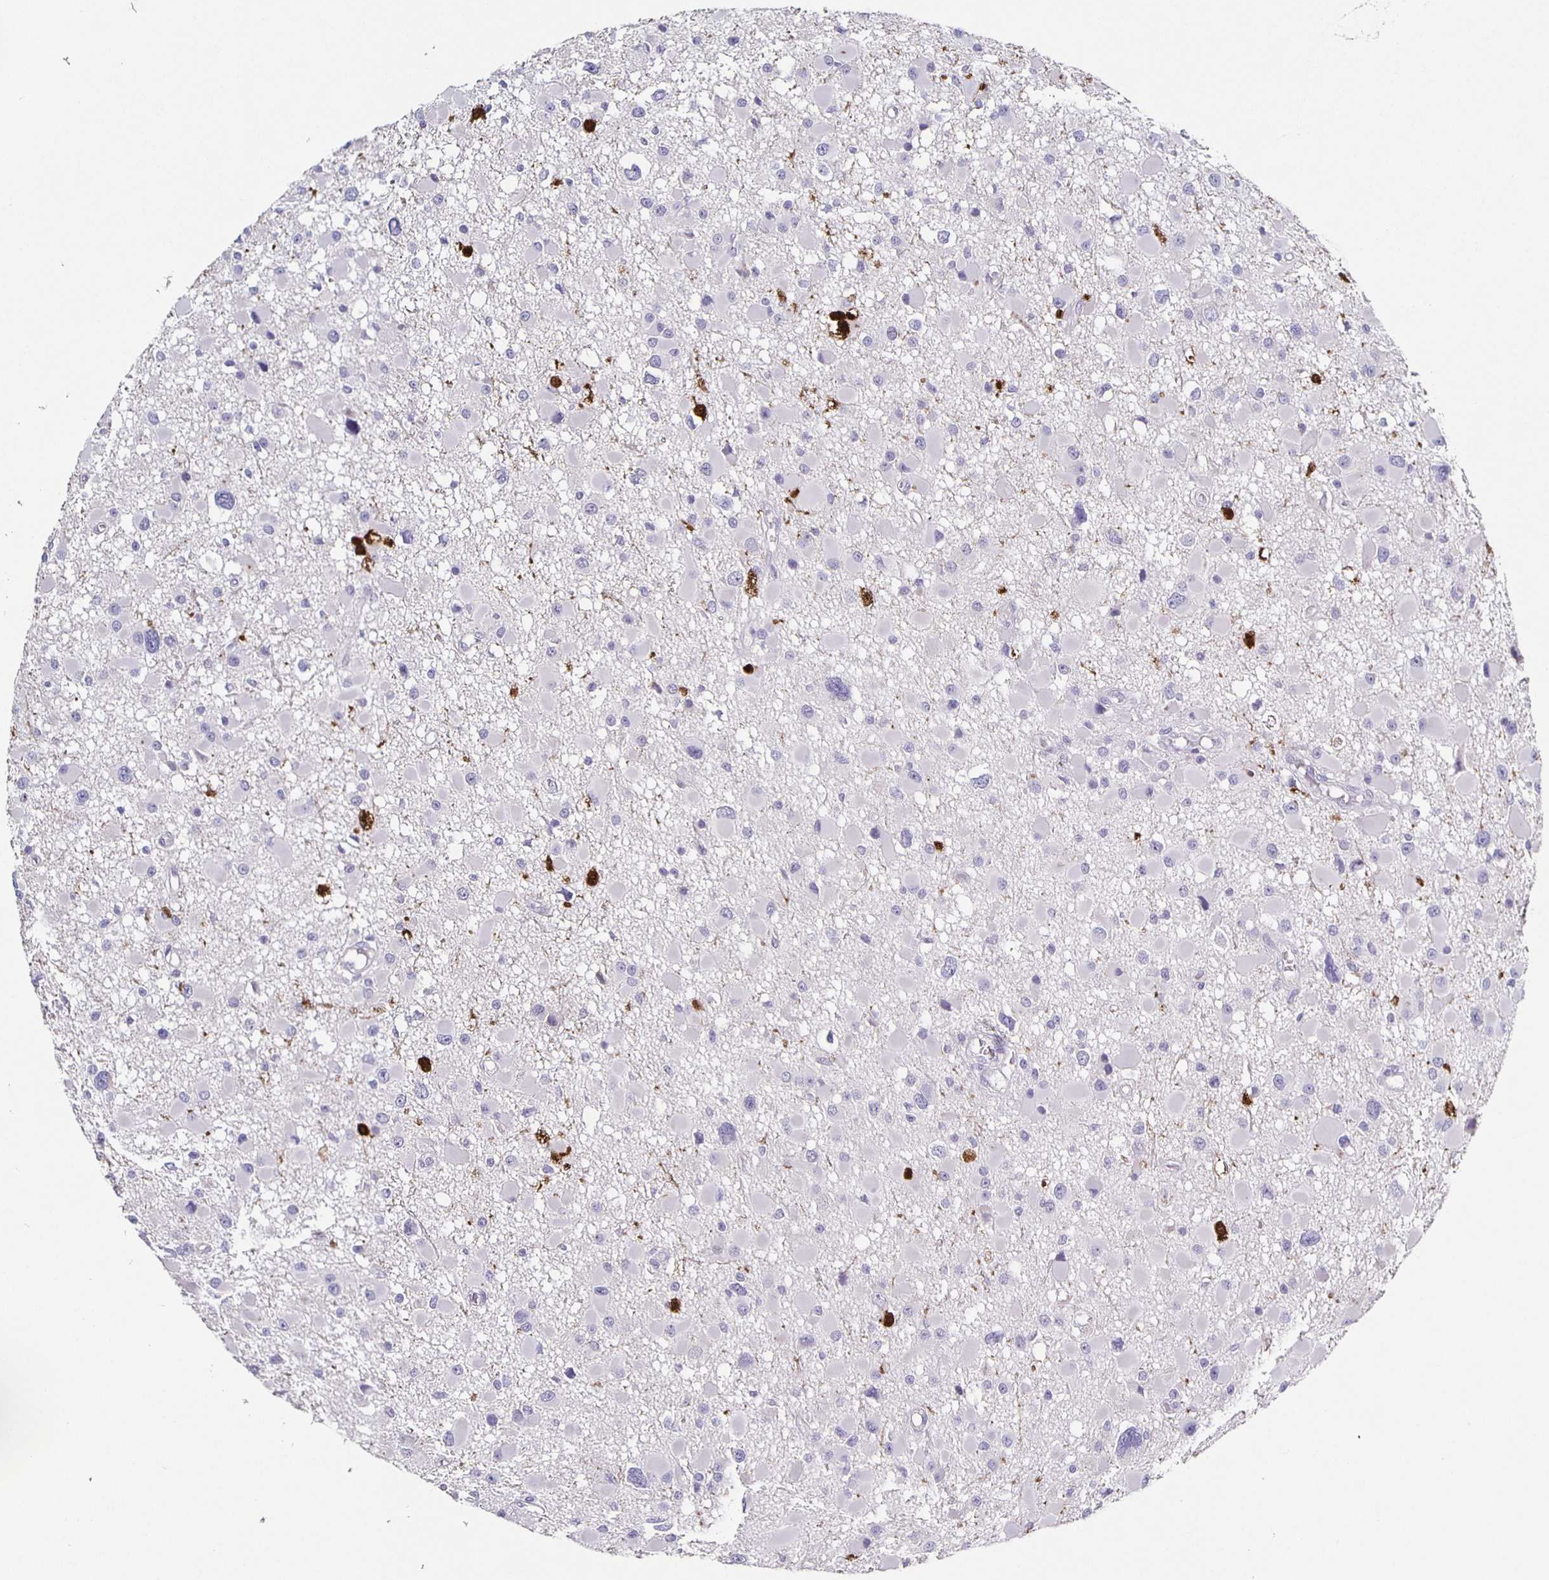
{"staining": {"intensity": "negative", "quantity": "none", "location": "none"}, "tissue": "glioma", "cell_type": "Tumor cells", "image_type": "cancer", "snomed": [{"axis": "morphology", "description": "Glioma, malignant, High grade"}, {"axis": "topography", "description": "Brain"}], "caption": "Immunohistochemical staining of human malignant high-grade glioma reveals no significant positivity in tumor cells.", "gene": "CARNS1", "patient": {"sex": "male", "age": 54}}